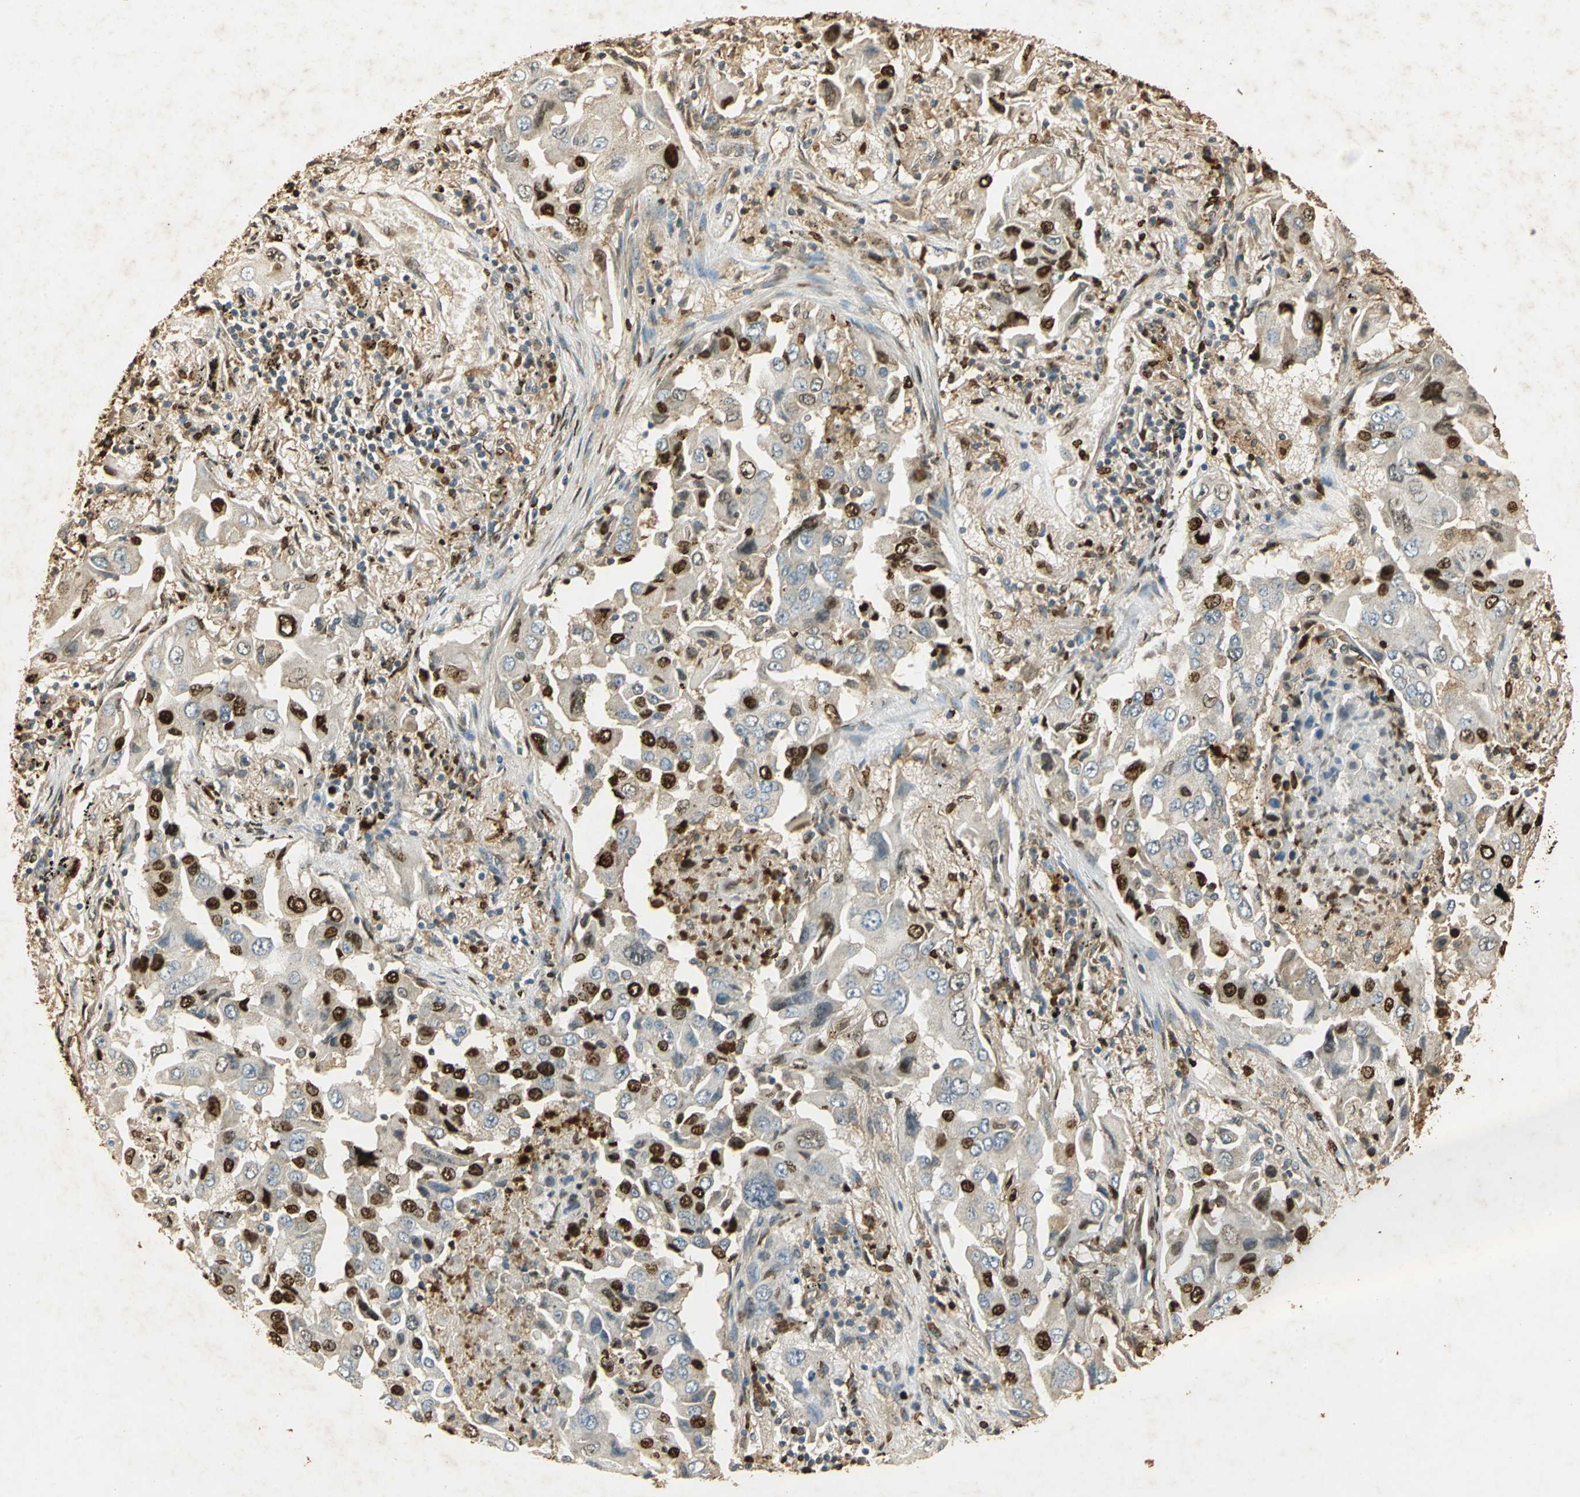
{"staining": {"intensity": "moderate", "quantity": ">75%", "location": "cytoplasmic/membranous,nuclear"}, "tissue": "lung cancer", "cell_type": "Tumor cells", "image_type": "cancer", "snomed": [{"axis": "morphology", "description": "Adenocarcinoma, NOS"}, {"axis": "topography", "description": "Lung"}], "caption": "Tumor cells display moderate cytoplasmic/membranous and nuclear staining in approximately >75% of cells in adenocarcinoma (lung).", "gene": "GAPDH", "patient": {"sex": "female", "age": 65}}